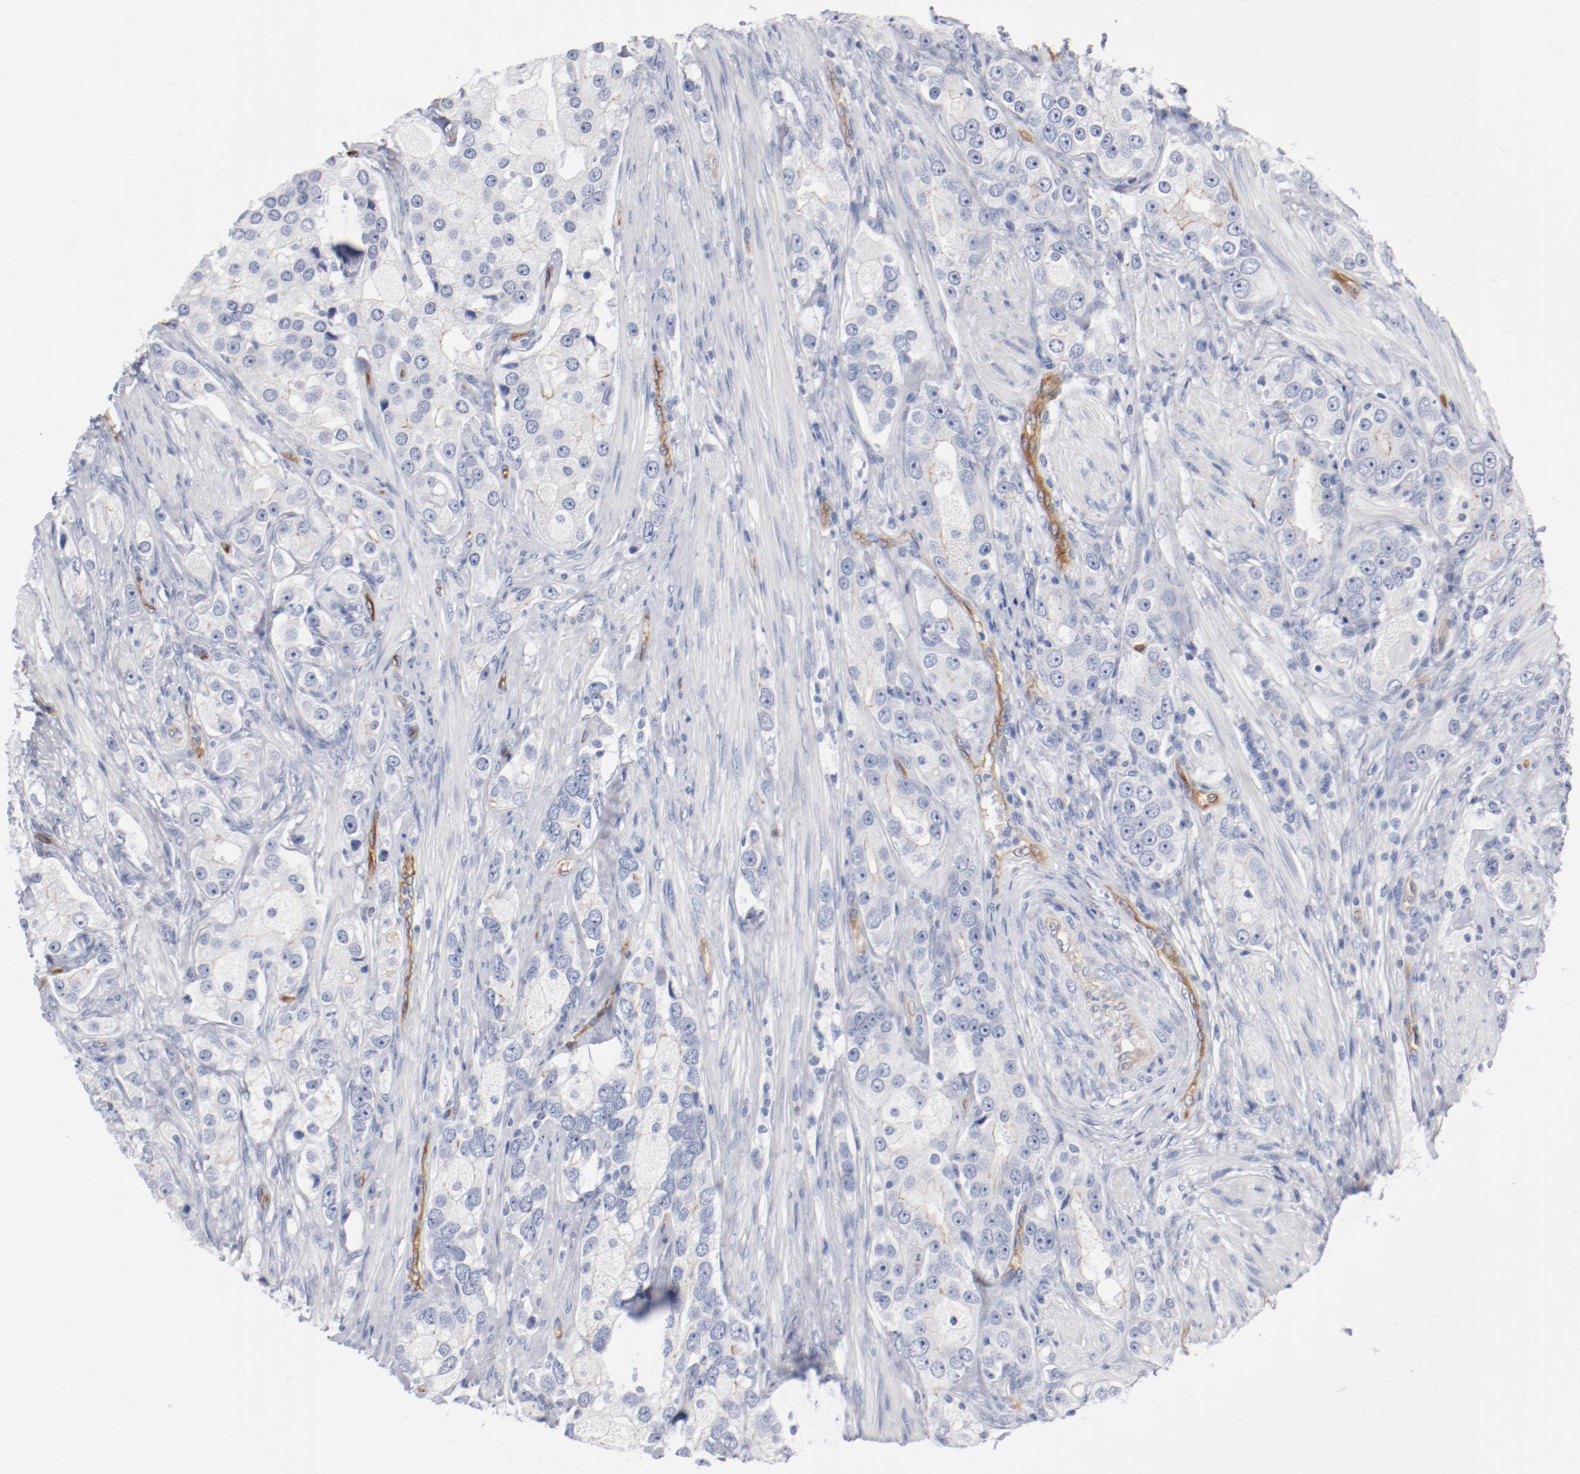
{"staining": {"intensity": "weak", "quantity": "<25%", "location": "cytoplasmic/membranous"}, "tissue": "prostate cancer", "cell_type": "Tumor cells", "image_type": "cancer", "snomed": [{"axis": "morphology", "description": "Adenocarcinoma, High grade"}, {"axis": "topography", "description": "Prostate"}], "caption": "High magnification brightfield microscopy of prostate cancer (adenocarcinoma (high-grade)) stained with DAB (brown) and counterstained with hematoxylin (blue): tumor cells show no significant positivity.", "gene": "SHANK3", "patient": {"sex": "male", "age": 63}}